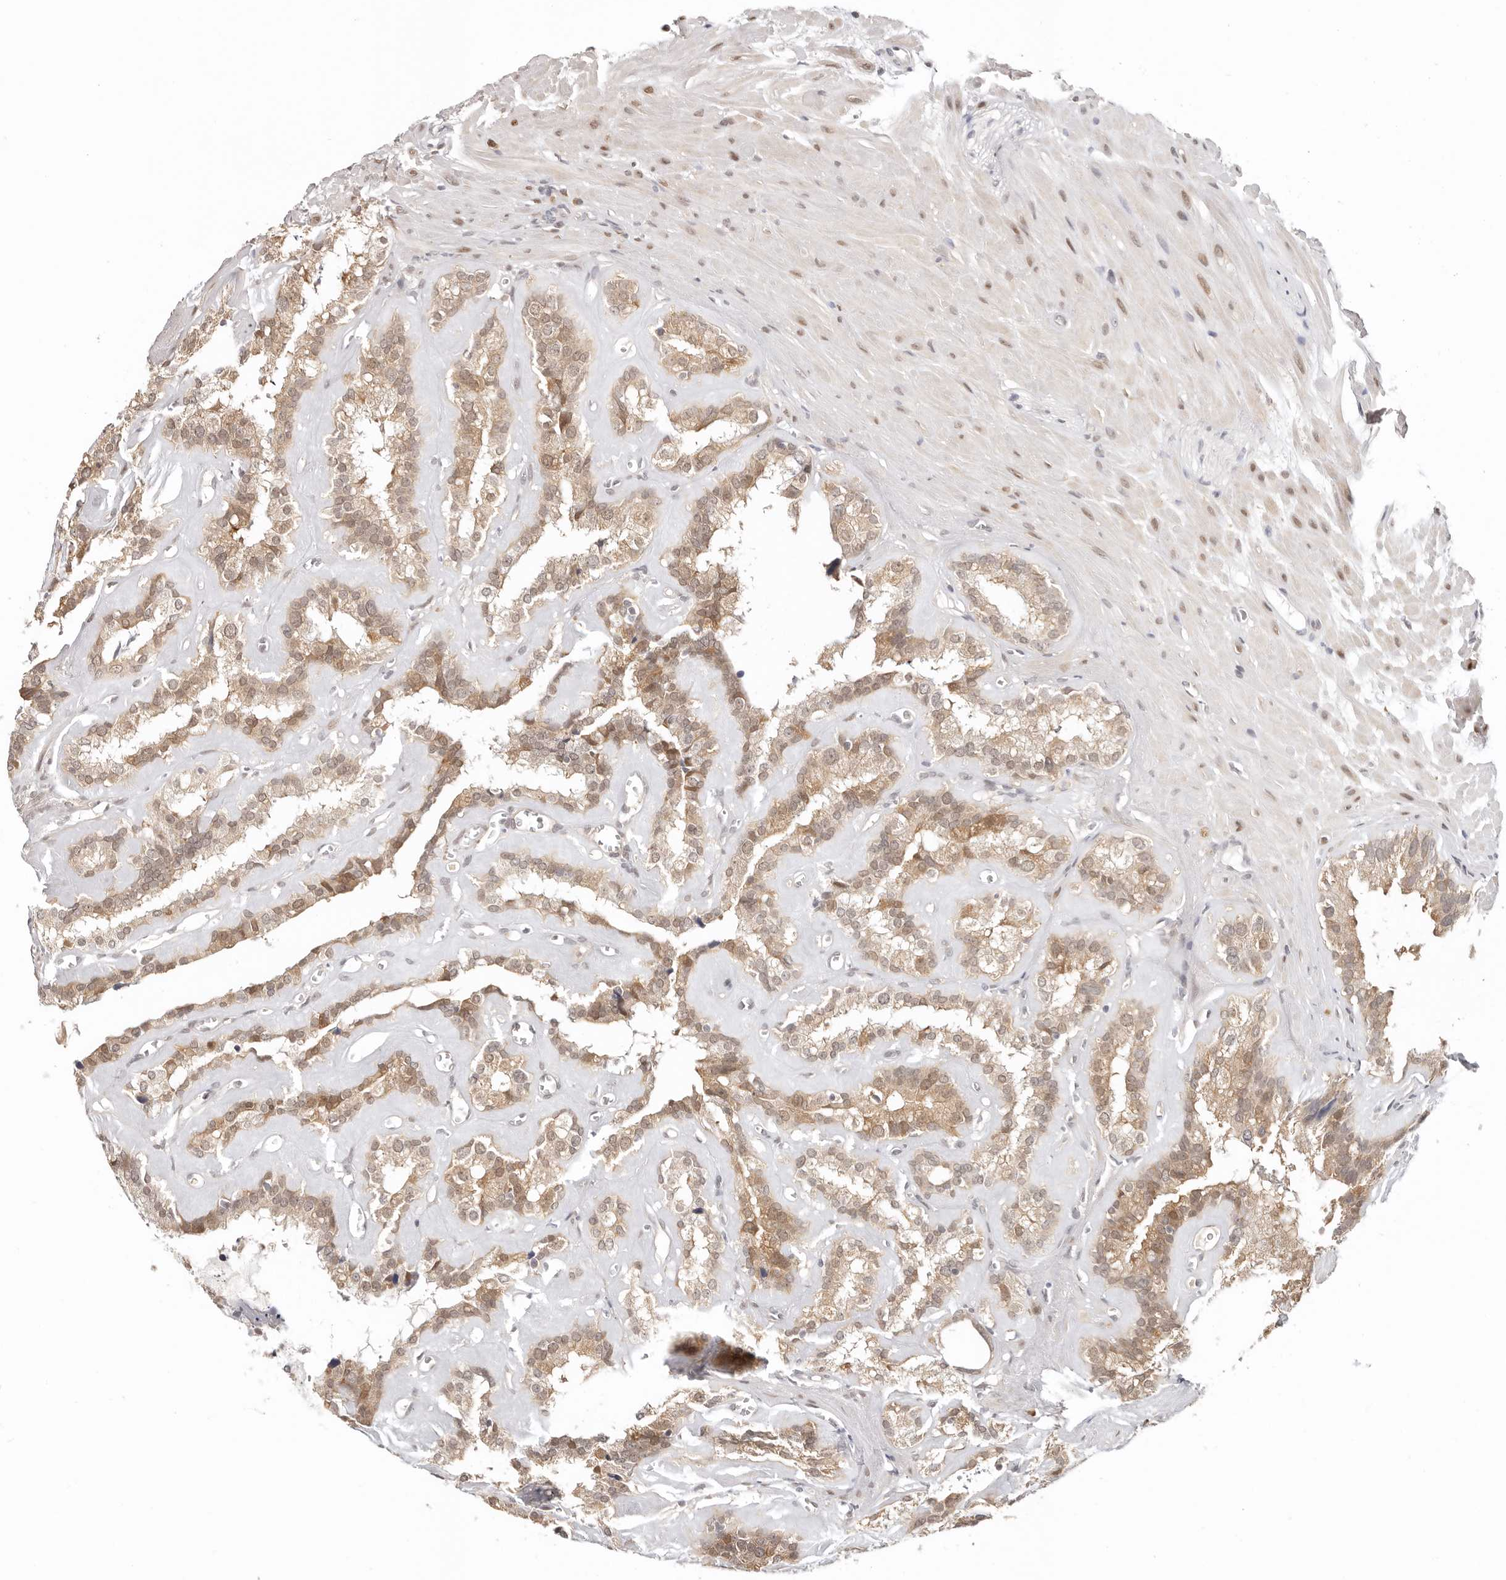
{"staining": {"intensity": "moderate", "quantity": ">75%", "location": "cytoplasmic/membranous,nuclear"}, "tissue": "seminal vesicle", "cell_type": "Glandular cells", "image_type": "normal", "snomed": [{"axis": "morphology", "description": "Normal tissue, NOS"}, {"axis": "topography", "description": "Prostate"}, {"axis": "topography", "description": "Seminal veicle"}], "caption": "High-magnification brightfield microscopy of unremarkable seminal vesicle stained with DAB (3,3'-diaminobenzidine) (brown) and counterstained with hematoxylin (blue). glandular cells exhibit moderate cytoplasmic/membranous,nuclear positivity is present in approximately>75% of cells.", "gene": "LARP7", "patient": {"sex": "male", "age": 59}}